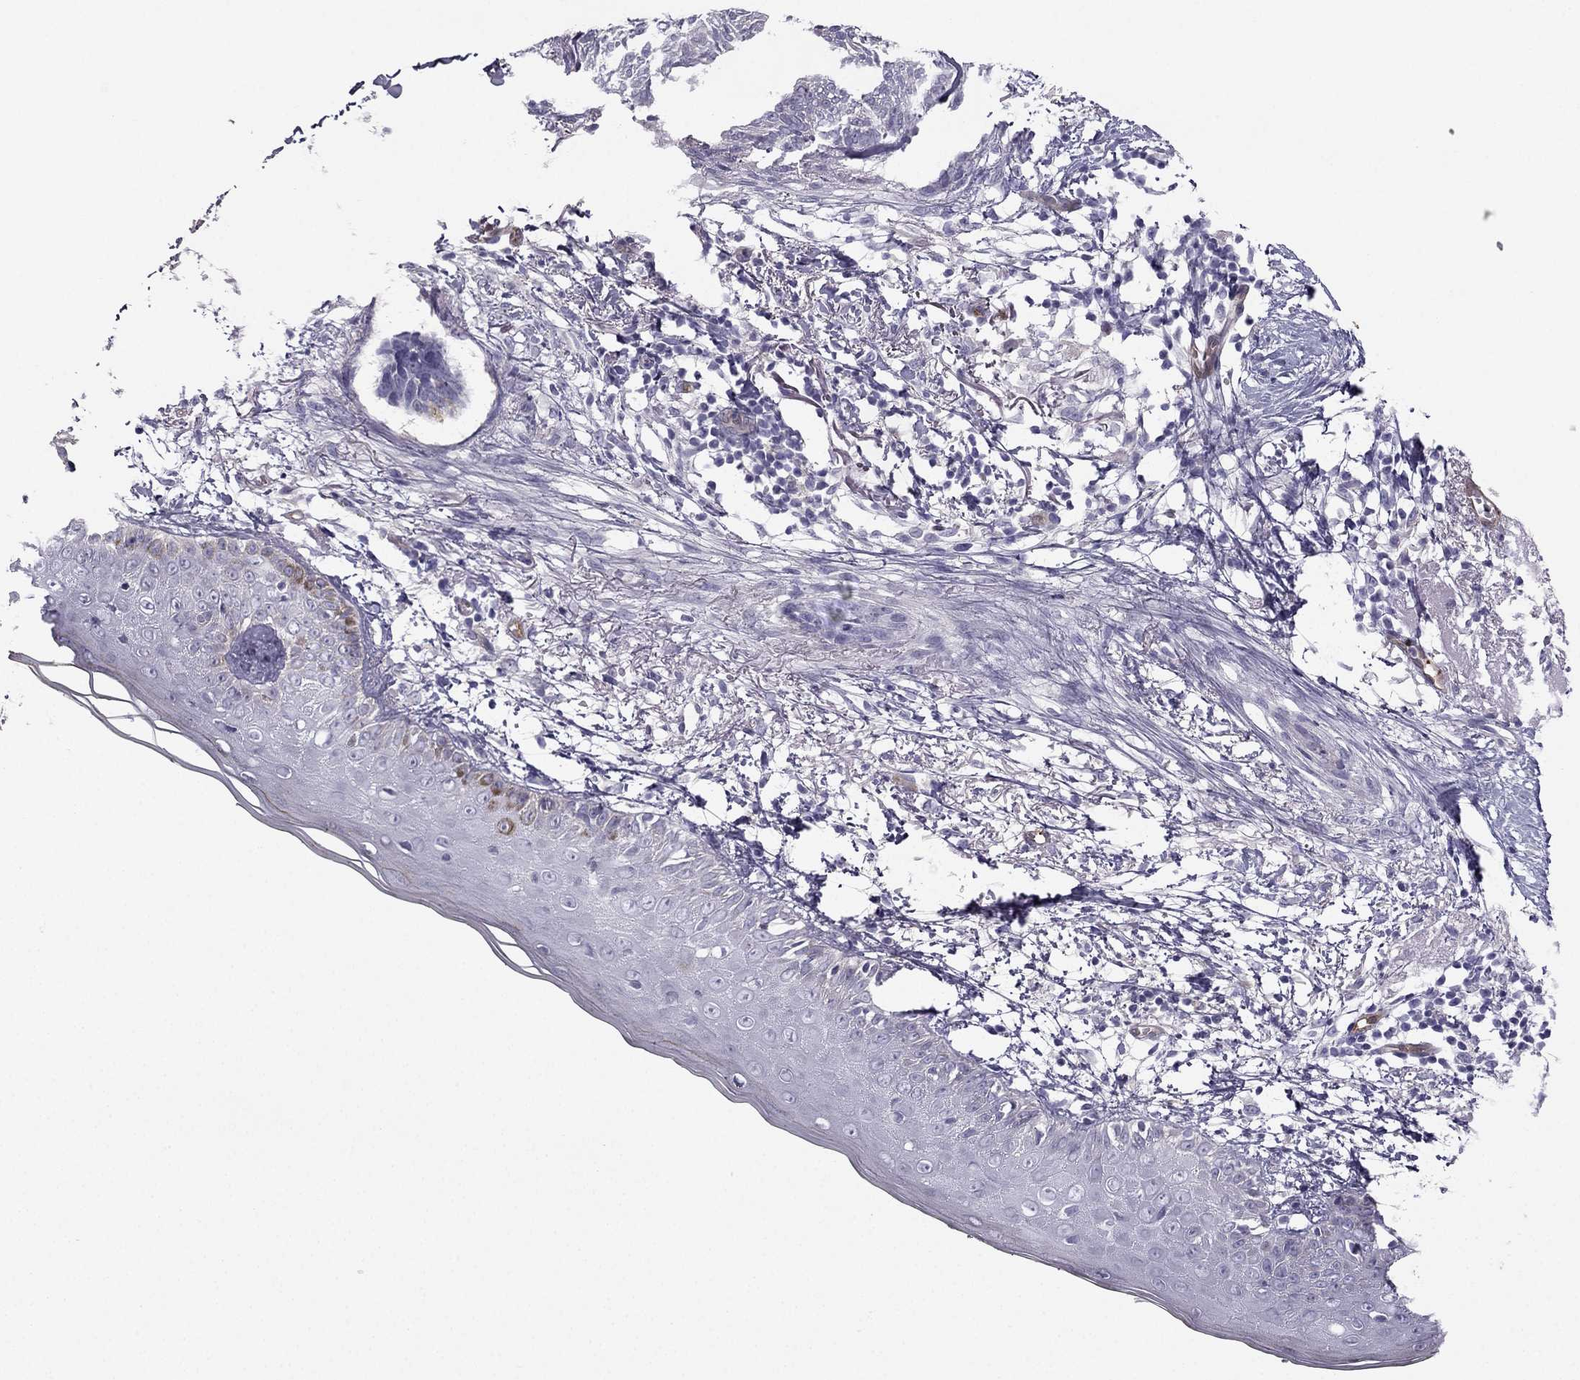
{"staining": {"intensity": "negative", "quantity": "none", "location": "none"}, "tissue": "skin cancer", "cell_type": "Tumor cells", "image_type": "cancer", "snomed": [{"axis": "morphology", "description": "Normal tissue, NOS"}, {"axis": "morphology", "description": "Basal cell carcinoma"}, {"axis": "topography", "description": "Skin"}], "caption": "IHC image of basal cell carcinoma (skin) stained for a protein (brown), which demonstrates no positivity in tumor cells. (Stains: DAB (3,3'-diaminobenzidine) immunohistochemistry (IHC) with hematoxylin counter stain, Microscopy: brightfield microscopy at high magnification).", "gene": "NQO1", "patient": {"sex": "male", "age": 84}}